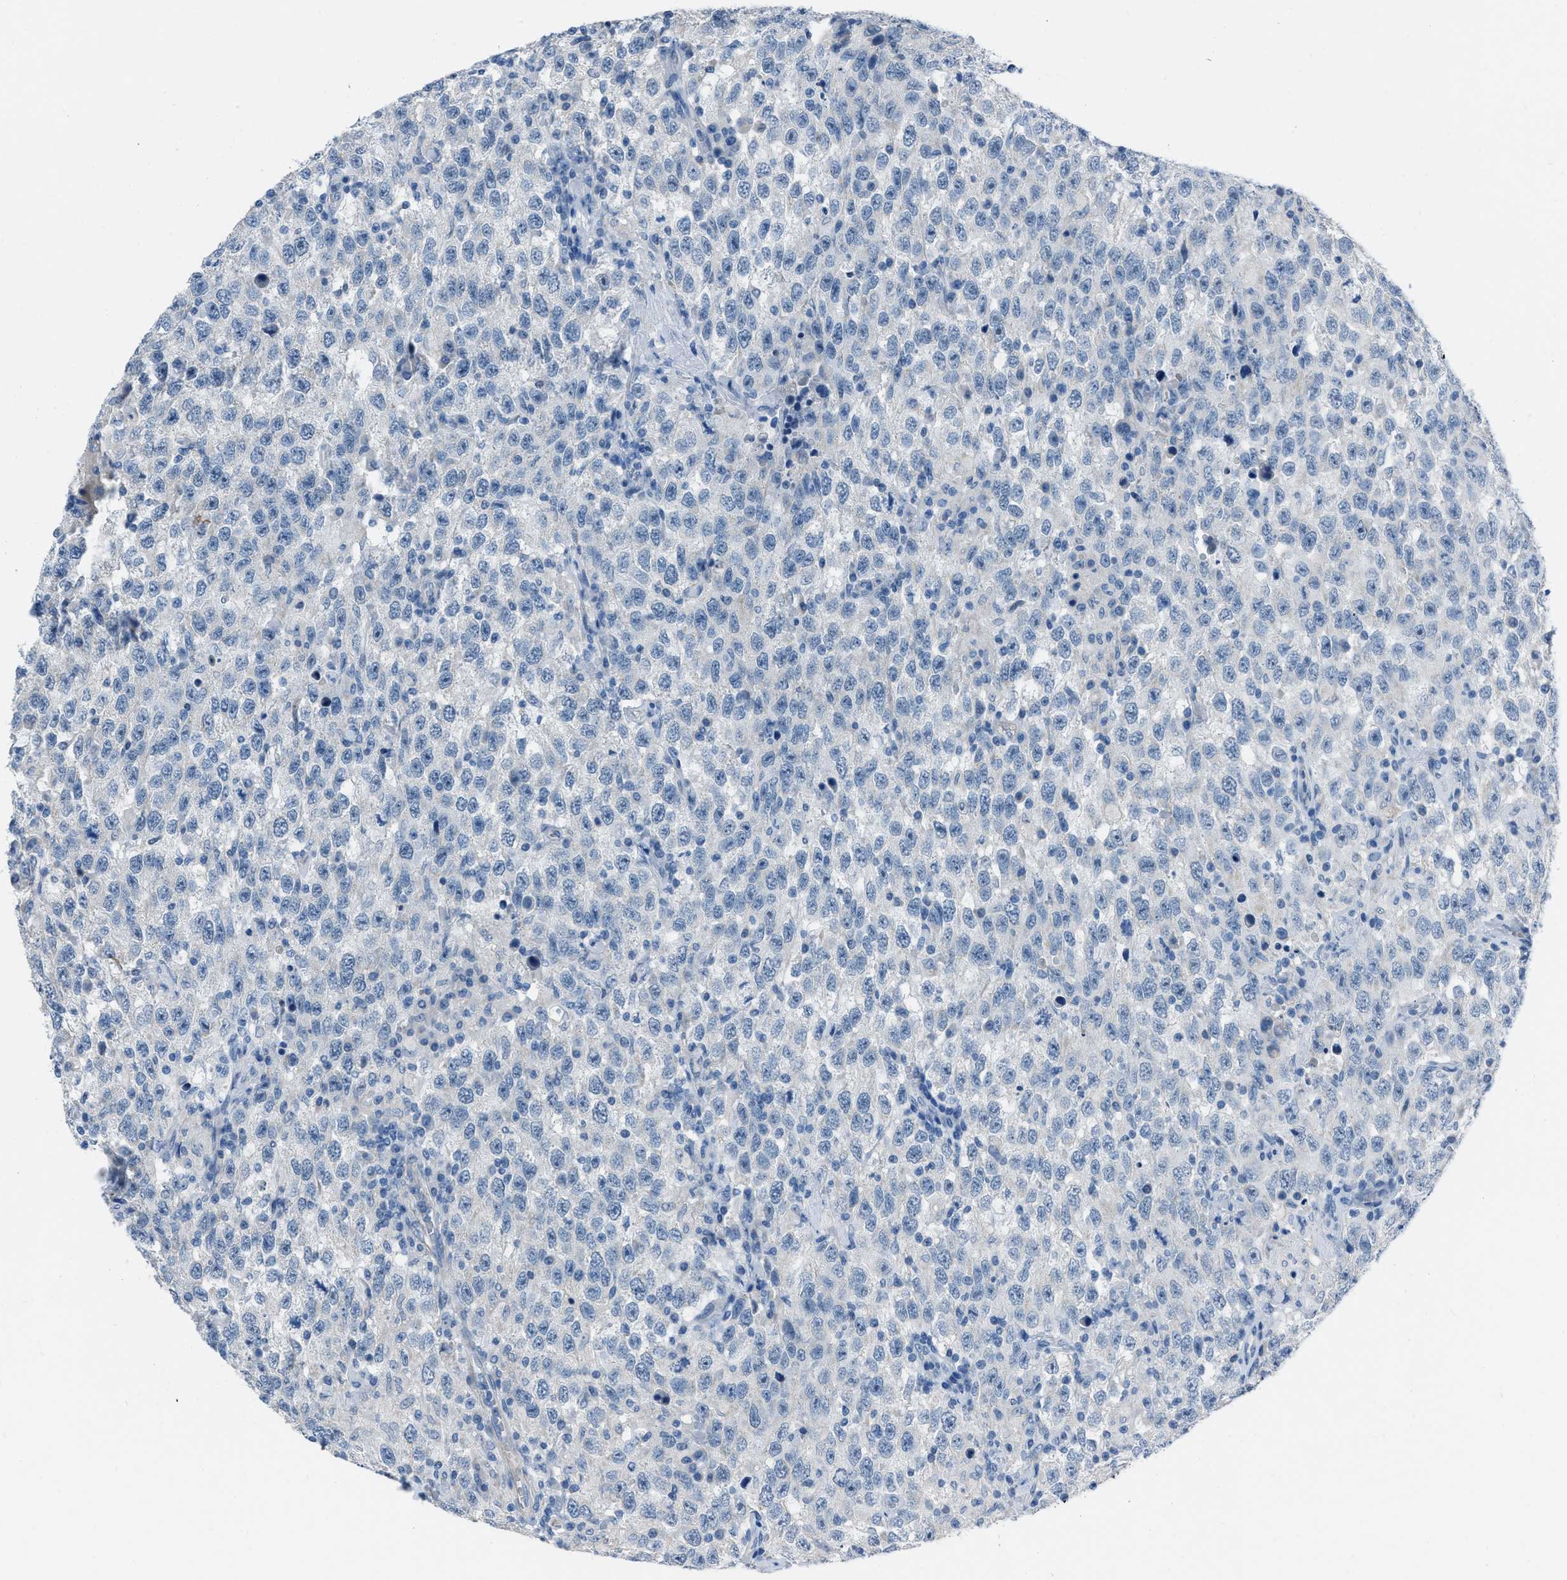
{"staining": {"intensity": "negative", "quantity": "none", "location": "none"}, "tissue": "testis cancer", "cell_type": "Tumor cells", "image_type": "cancer", "snomed": [{"axis": "morphology", "description": "Seminoma, NOS"}, {"axis": "topography", "description": "Testis"}], "caption": "This is an IHC histopathology image of testis cancer. There is no staining in tumor cells.", "gene": "SPATC1L", "patient": {"sex": "male", "age": 41}}